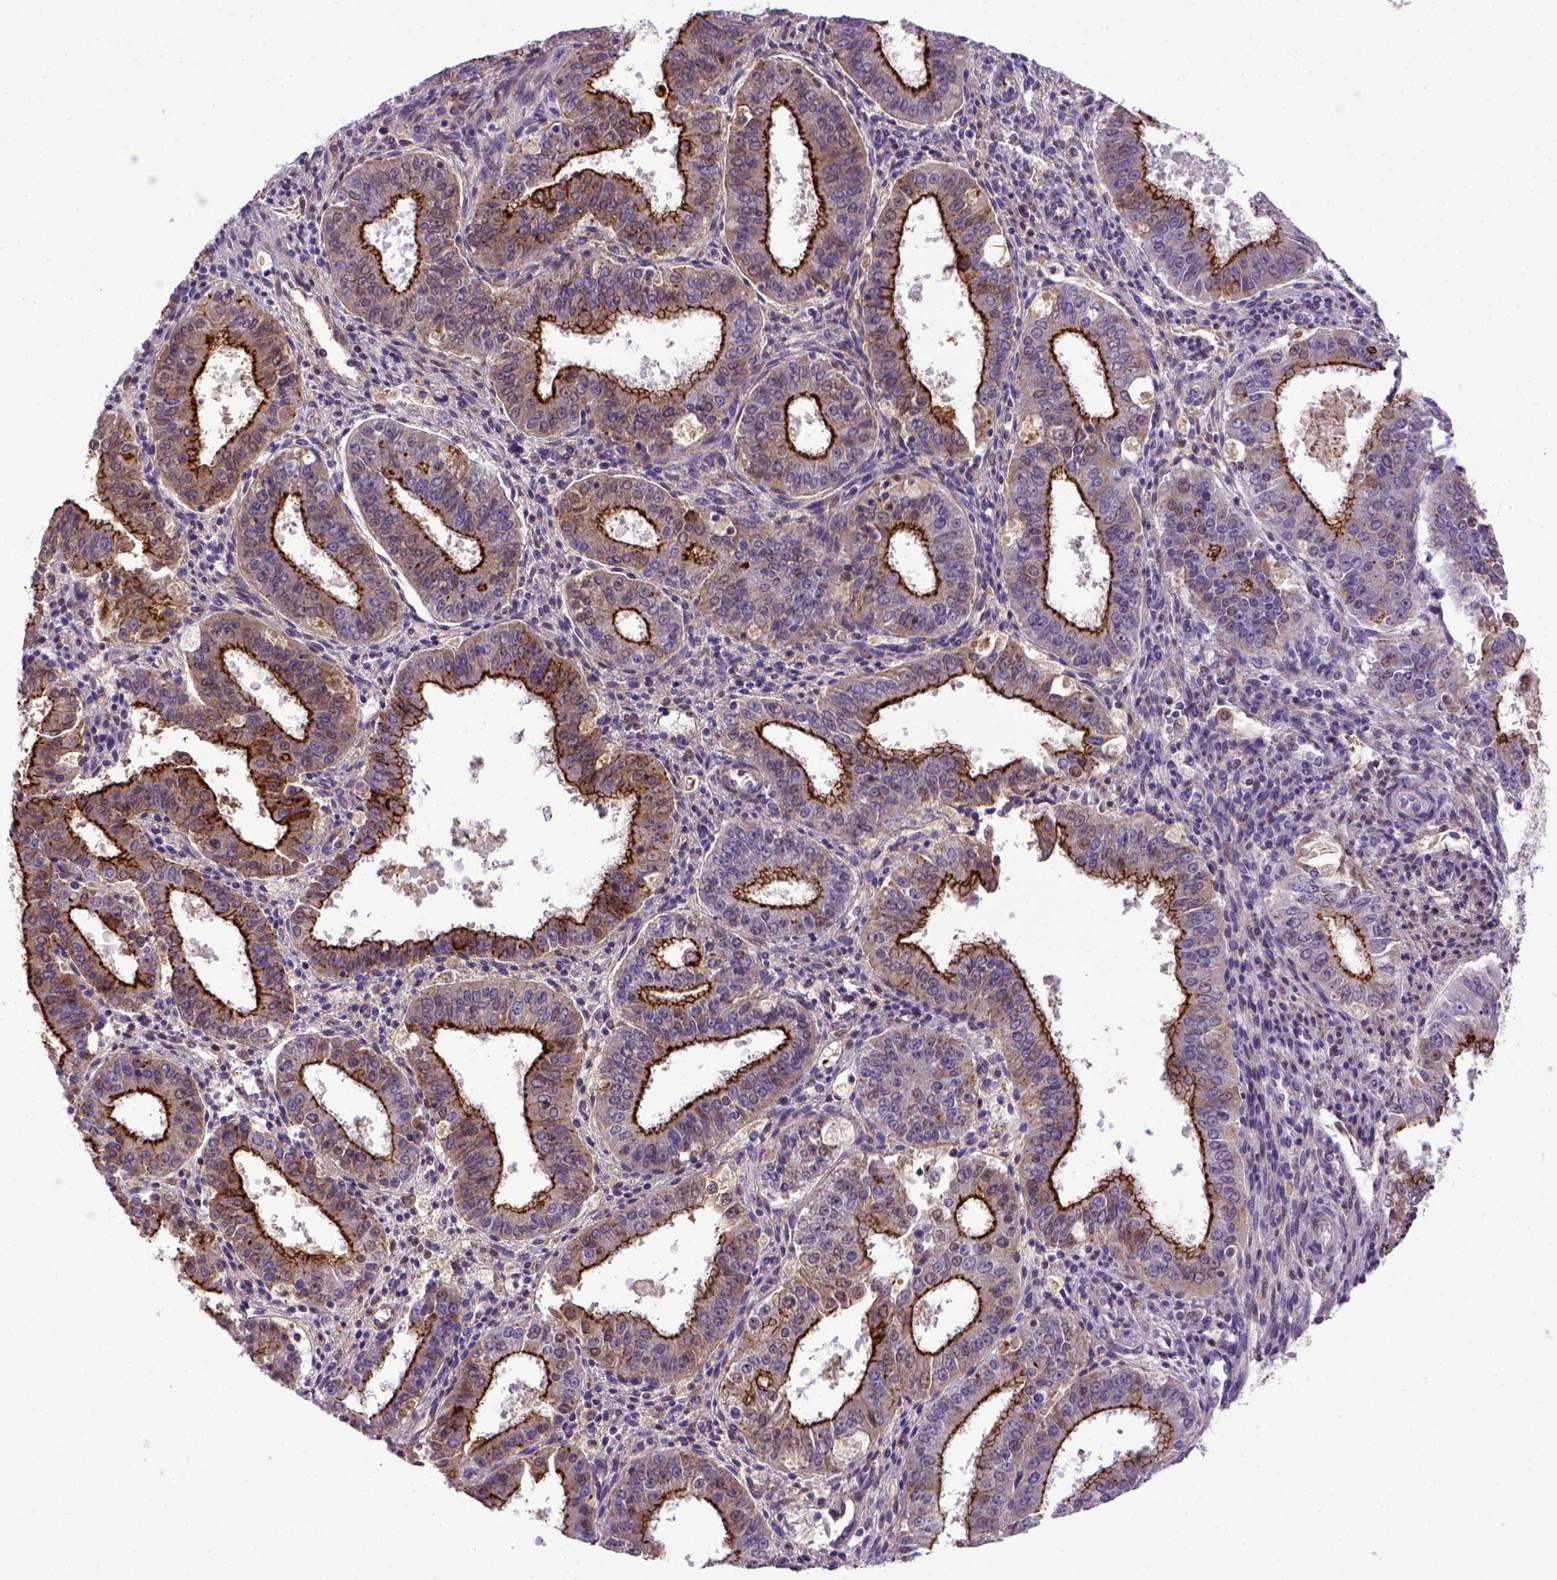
{"staining": {"intensity": "strong", "quantity": "25%-75%", "location": "cytoplasmic/membranous"}, "tissue": "ovarian cancer", "cell_type": "Tumor cells", "image_type": "cancer", "snomed": [{"axis": "morphology", "description": "Carcinoma, endometroid"}, {"axis": "topography", "description": "Ovary"}], "caption": "High-magnification brightfield microscopy of endometroid carcinoma (ovarian) stained with DAB (3,3'-diaminobenzidine) (brown) and counterstained with hematoxylin (blue). tumor cells exhibit strong cytoplasmic/membranous expression is present in about25%-75% of cells. The protein of interest is stained brown, and the nuclei are stained in blue (DAB (3,3'-diaminobenzidine) IHC with brightfield microscopy, high magnification).", "gene": "CDH1", "patient": {"sex": "female", "age": 42}}